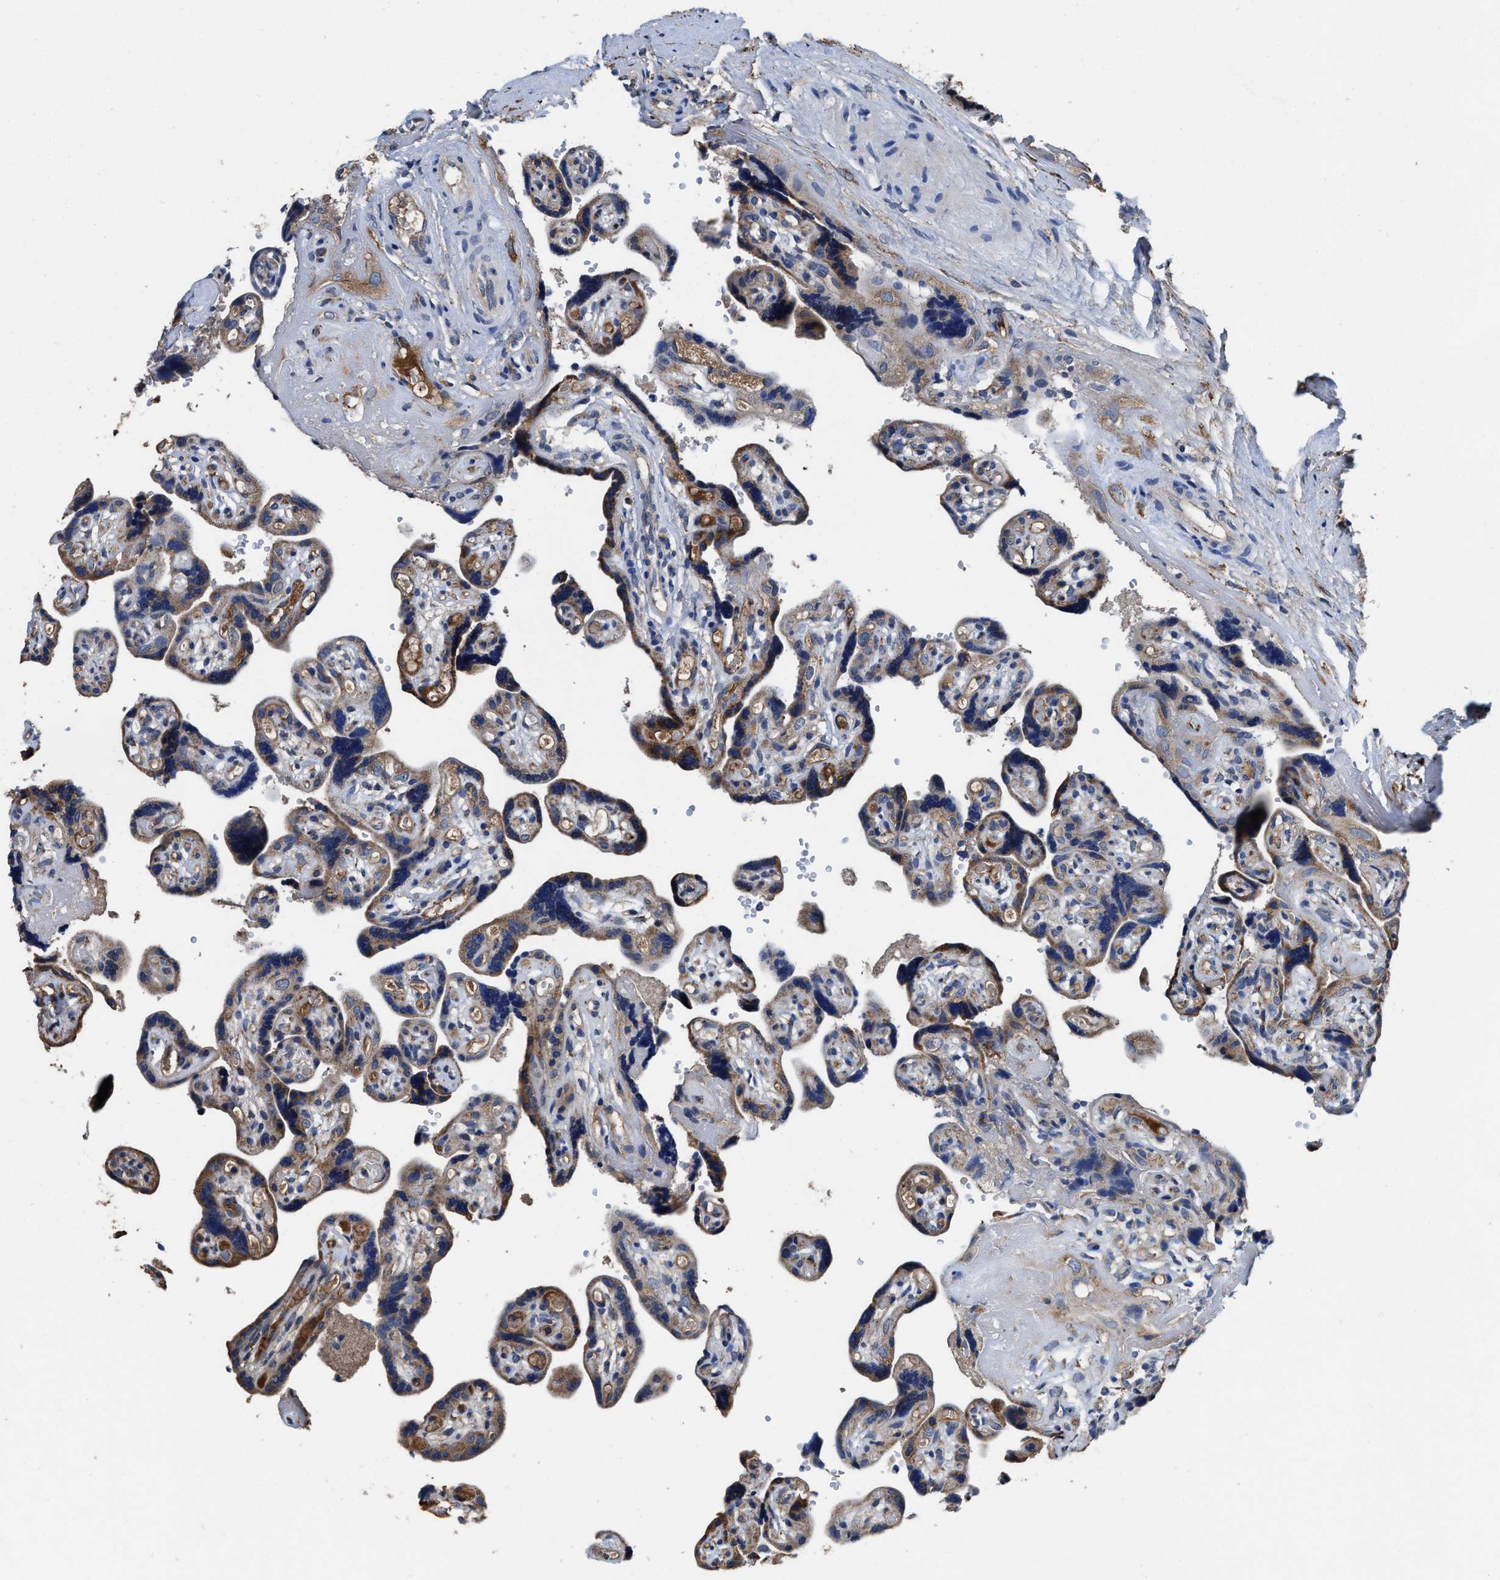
{"staining": {"intensity": "moderate", "quantity": ">75%", "location": "cytoplasmic/membranous"}, "tissue": "placenta", "cell_type": "Trophoblastic cells", "image_type": "normal", "snomed": [{"axis": "morphology", "description": "Normal tissue, NOS"}, {"axis": "topography", "description": "Placenta"}], "caption": "An IHC histopathology image of benign tissue is shown. Protein staining in brown highlights moderate cytoplasmic/membranous positivity in placenta within trophoblastic cells. (Stains: DAB in brown, nuclei in blue, Microscopy: brightfield microscopy at high magnification).", "gene": "IDNK", "patient": {"sex": "female", "age": 30}}